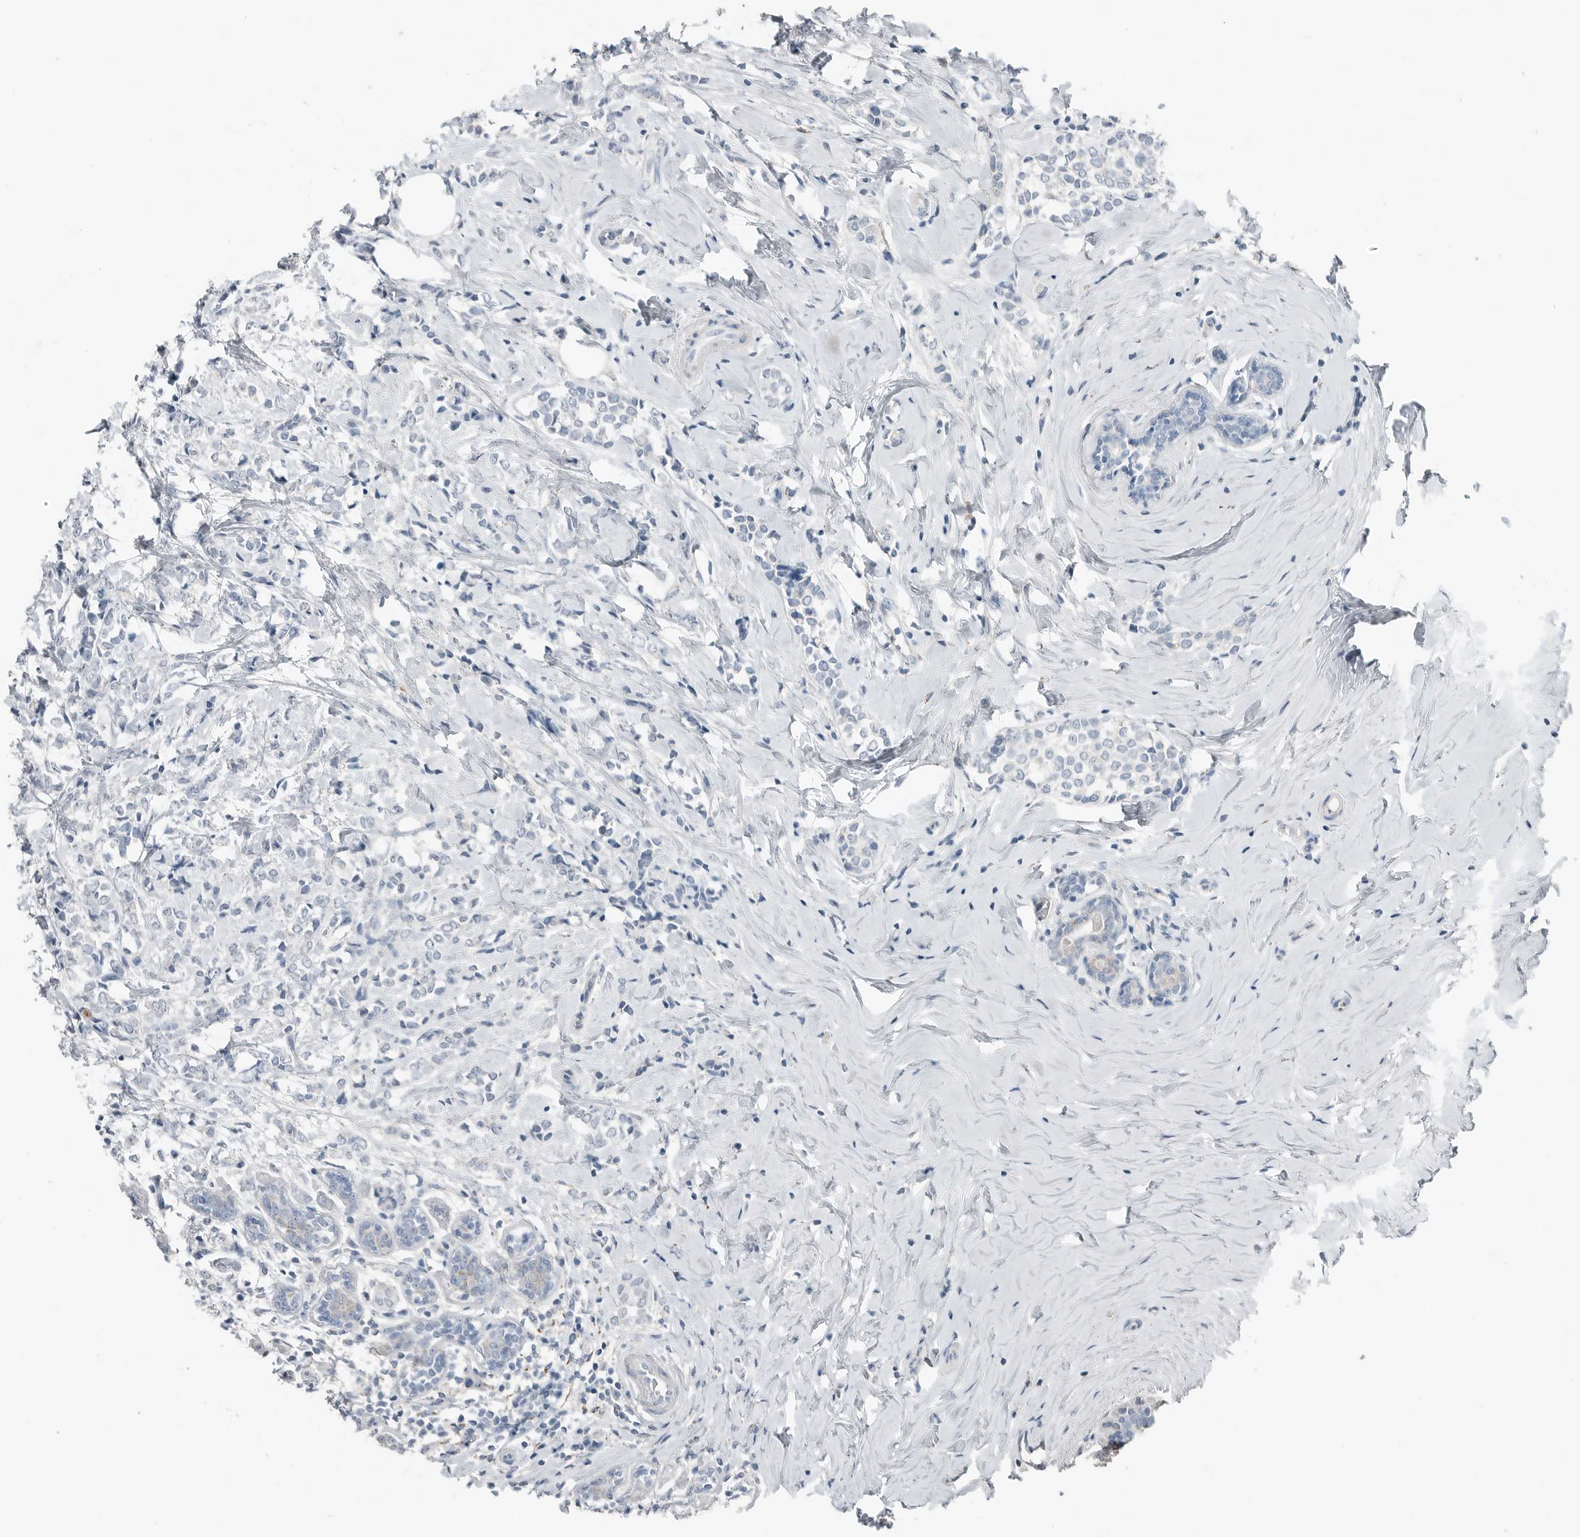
{"staining": {"intensity": "negative", "quantity": "none", "location": "none"}, "tissue": "breast cancer", "cell_type": "Tumor cells", "image_type": "cancer", "snomed": [{"axis": "morphology", "description": "Normal tissue, NOS"}, {"axis": "morphology", "description": "Lobular carcinoma"}, {"axis": "topography", "description": "Breast"}], "caption": "Immunohistochemical staining of breast cancer displays no significant expression in tumor cells.", "gene": "SERPINB7", "patient": {"sex": "female", "age": 47}}